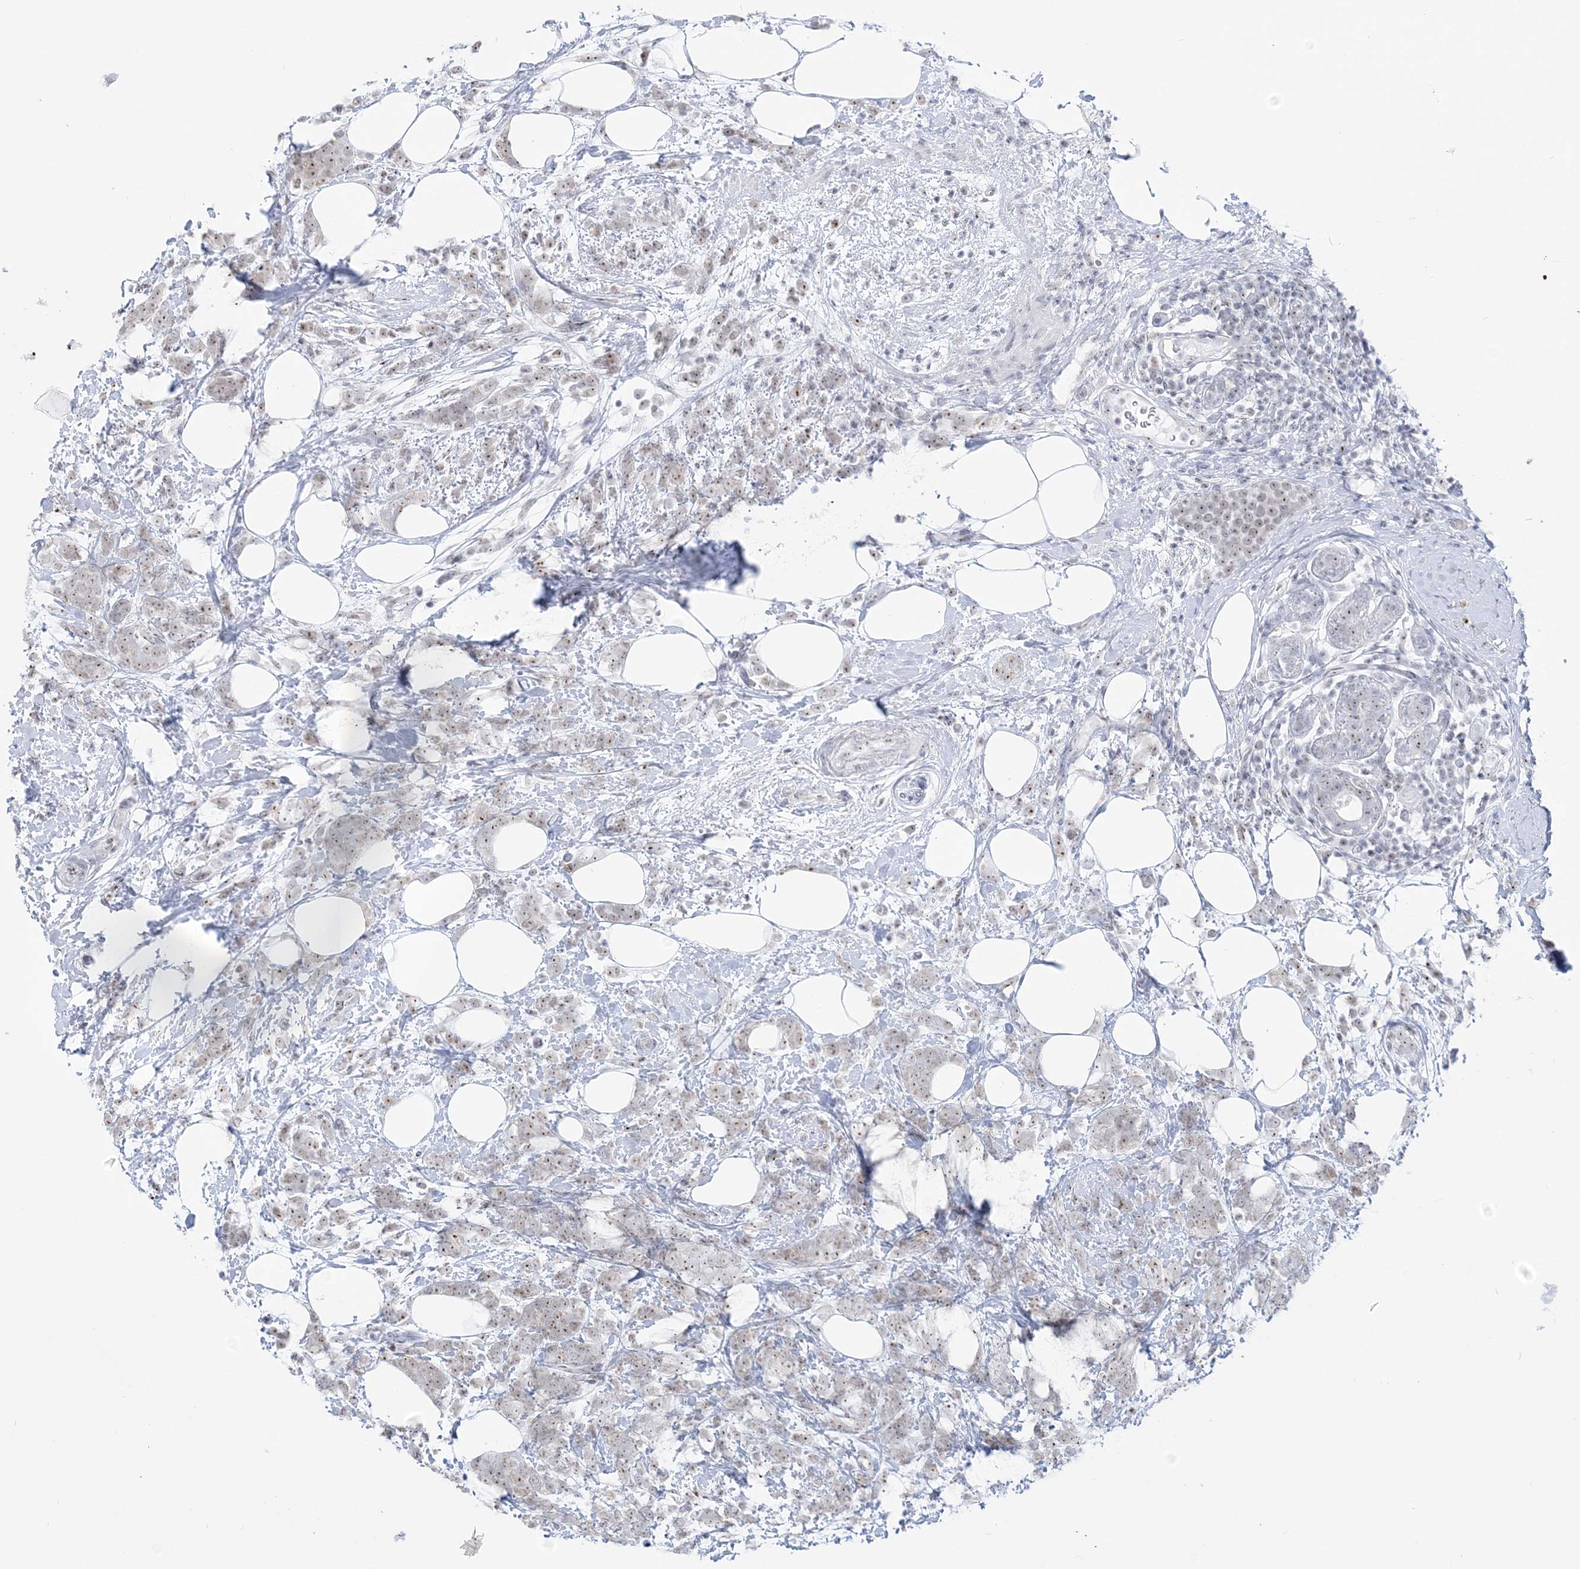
{"staining": {"intensity": "weak", "quantity": ">75%", "location": "nuclear"}, "tissue": "breast cancer", "cell_type": "Tumor cells", "image_type": "cancer", "snomed": [{"axis": "morphology", "description": "Lobular carcinoma"}, {"axis": "topography", "description": "Breast"}], "caption": "Tumor cells show weak nuclear positivity in approximately >75% of cells in breast cancer.", "gene": "DDX21", "patient": {"sex": "female", "age": 58}}